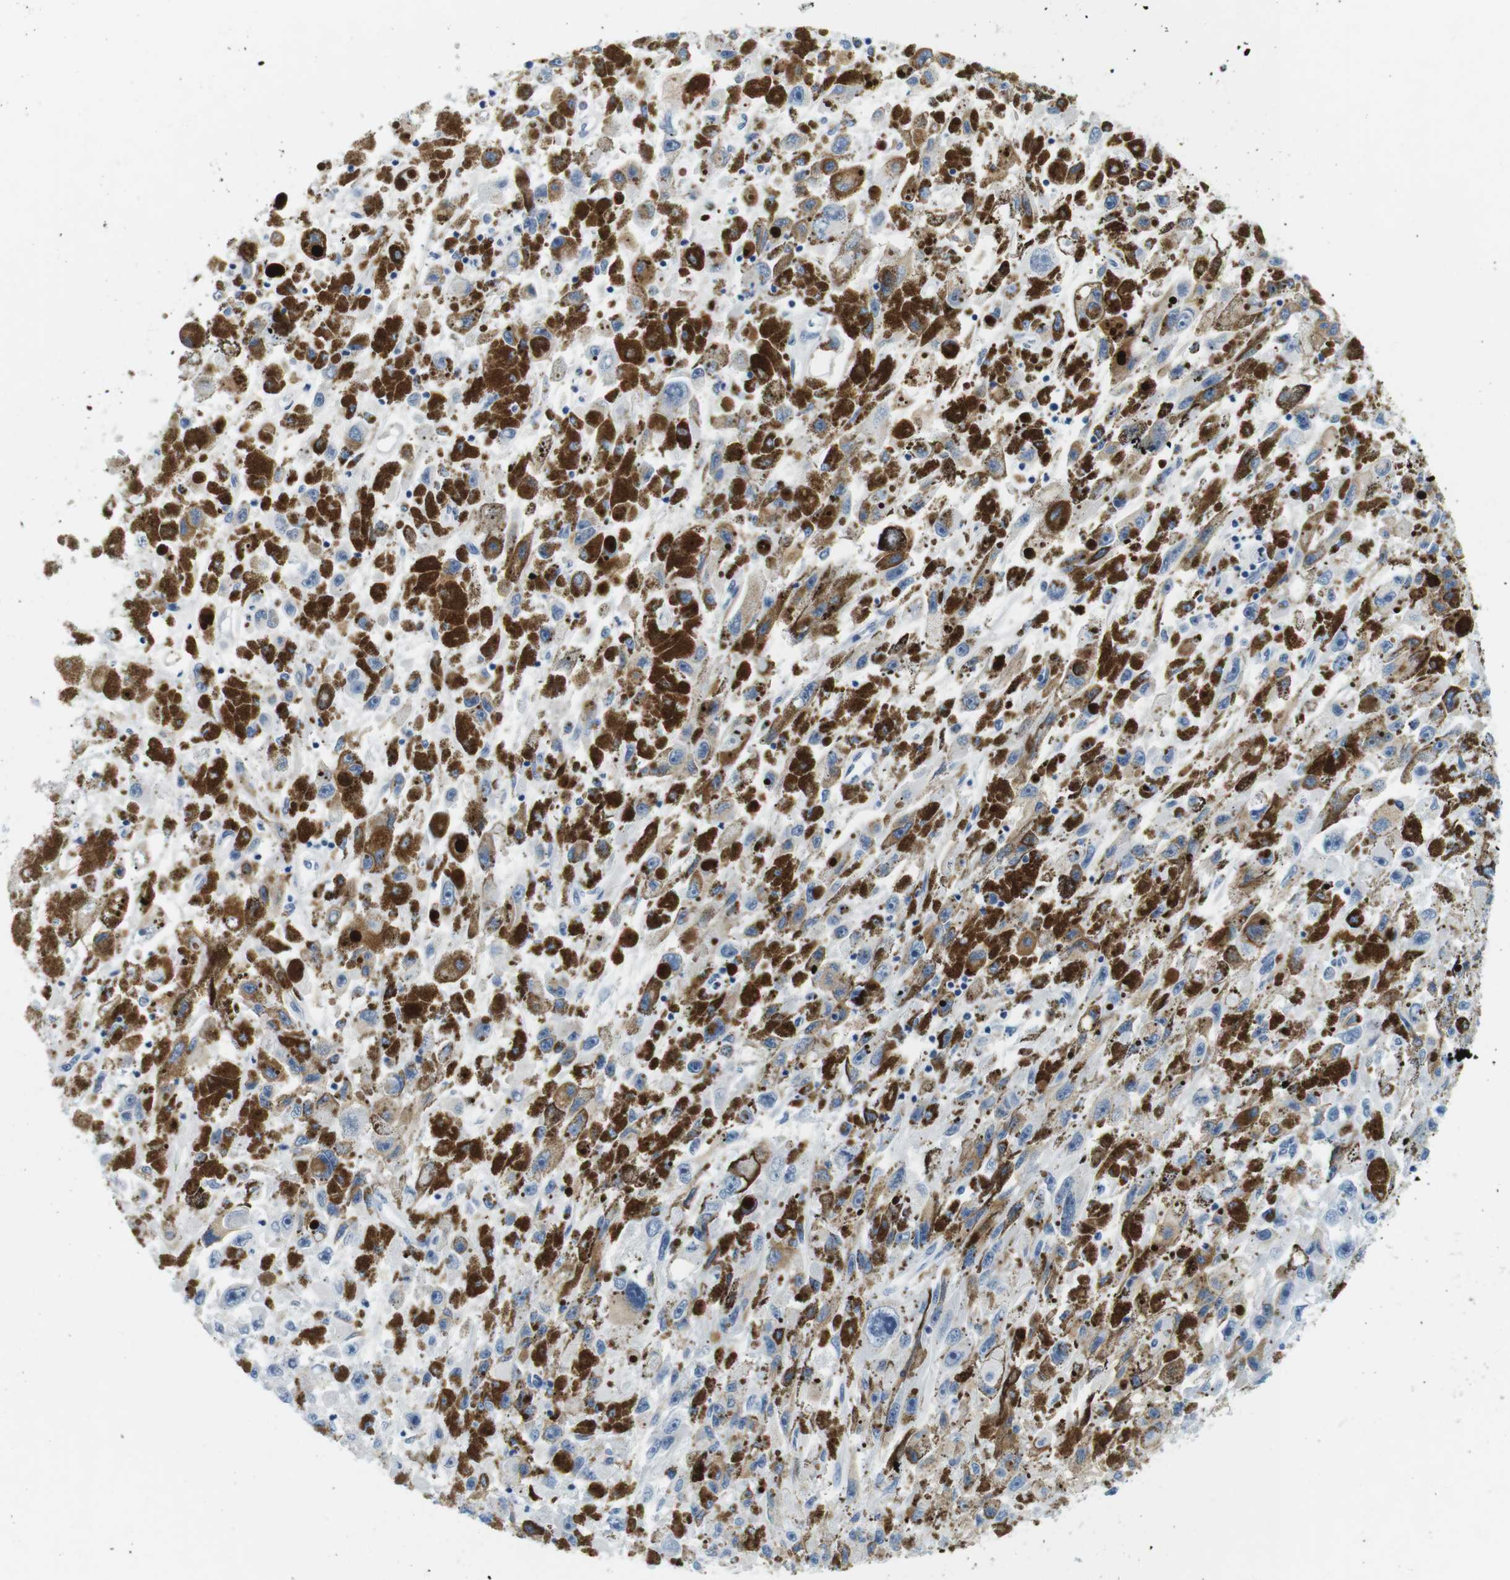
{"staining": {"intensity": "negative", "quantity": "none", "location": "none"}, "tissue": "melanoma", "cell_type": "Tumor cells", "image_type": "cancer", "snomed": [{"axis": "morphology", "description": "Malignant melanoma, NOS"}, {"axis": "topography", "description": "Skin"}], "caption": "Tumor cells are negative for brown protein staining in melanoma.", "gene": "CYP2C9", "patient": {"sex": "female", "age": 104}}